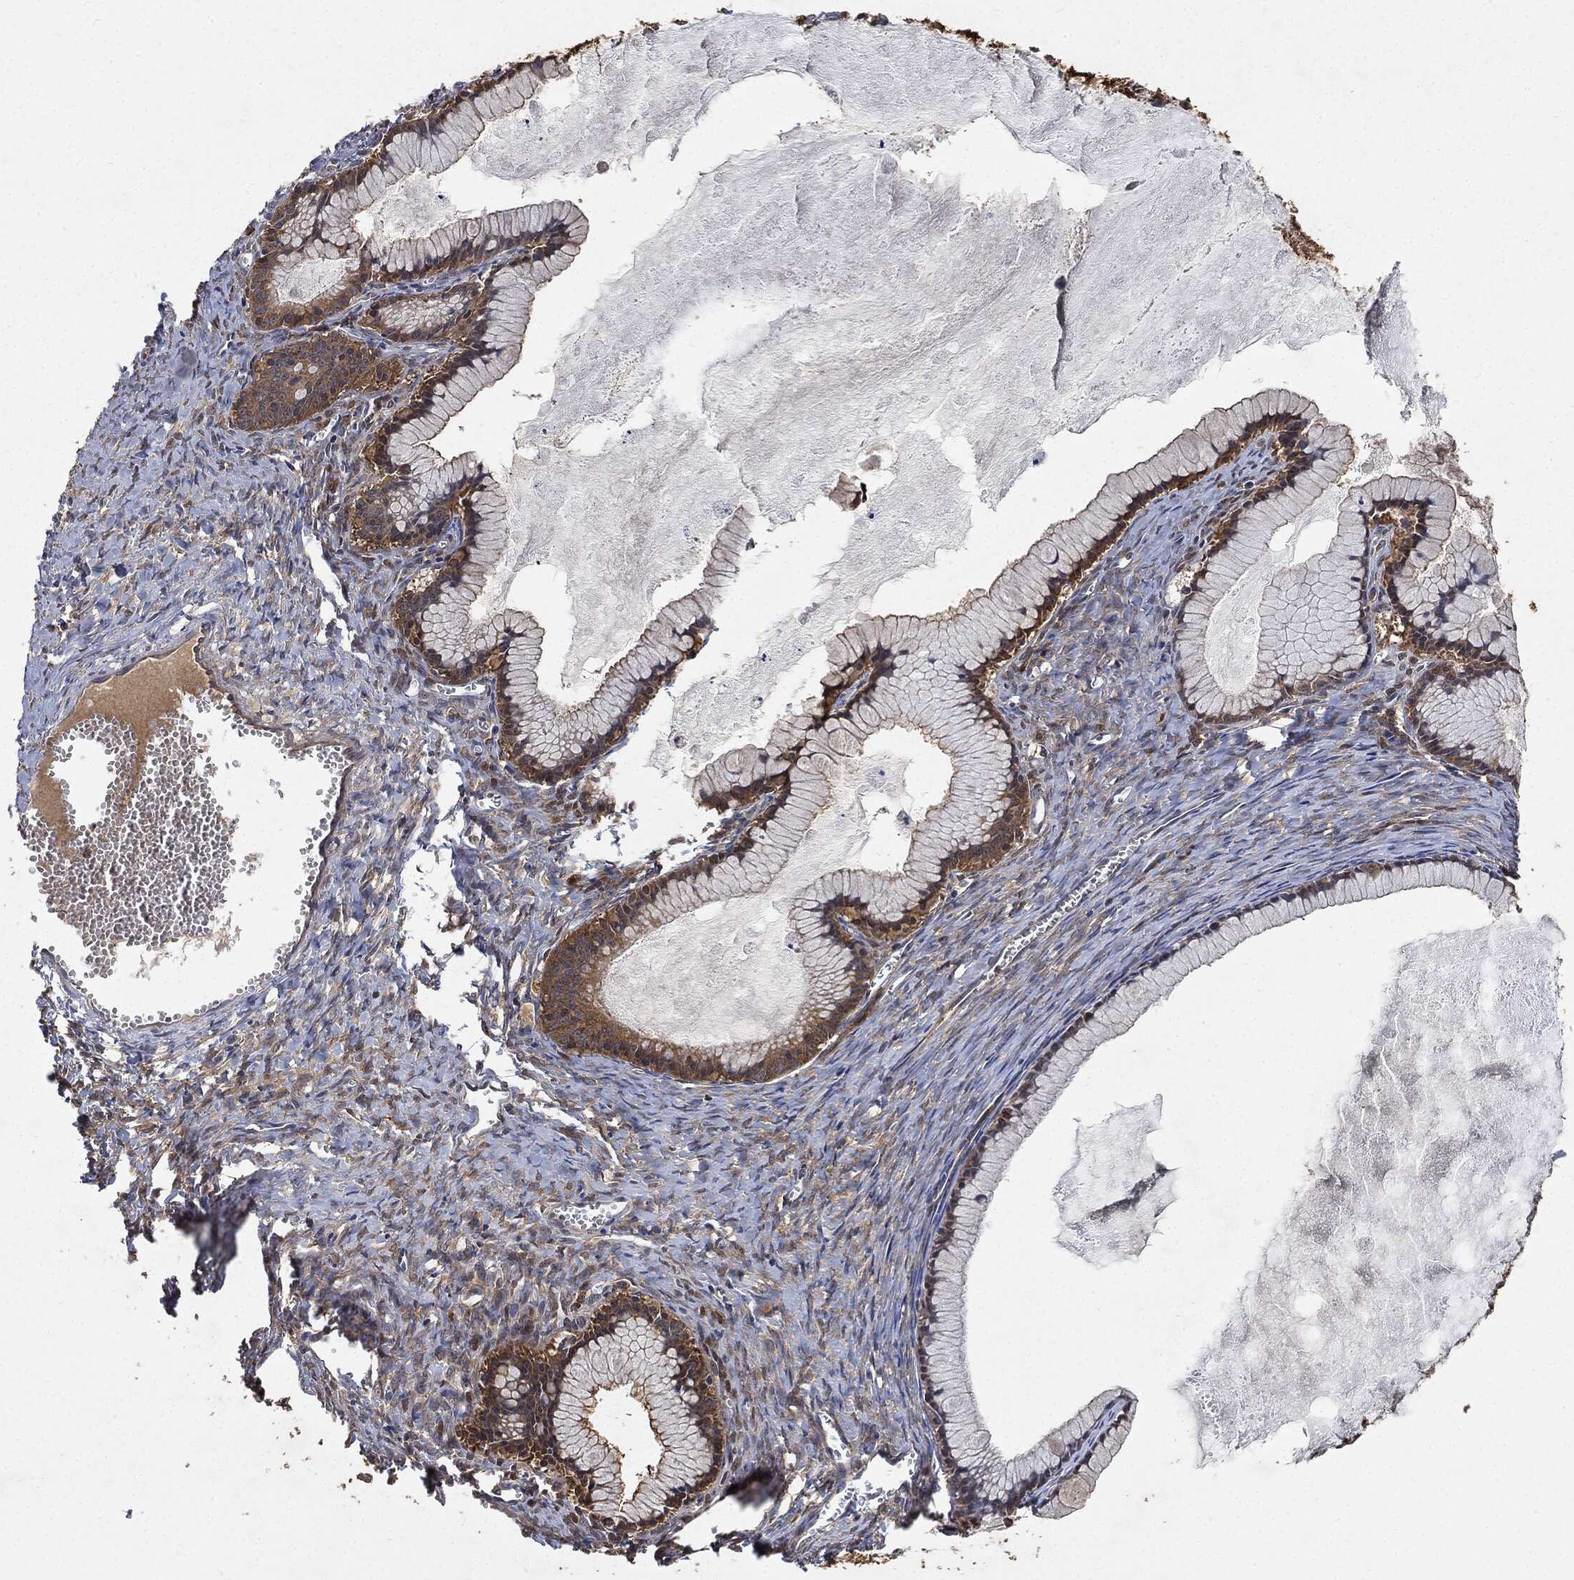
{"staining": {"intensity": "moderate", "quantity": ">75%", "location": "cytoplasmic/membranous"}, "tissue": "ovarian cancer", "cell_type": "Tumor cells", "image_type": "cancer", "snomed": [{"axis": "morphology", "description": "Cystadenocarcinoma, mucinous, NOS"}, {"axis": "topography", "description": "Ovary"}], "caption": "IHC photomicrograph of ovarian mucinous cystadenocarcinoma stained for a protein (brown), which demonstrates medium levels of moderate cytoplasmic/membranous positivity in approximately >75% of tumor cells.", "gene": "BRAF", "patient": {"sex": "female", "age": 41}}